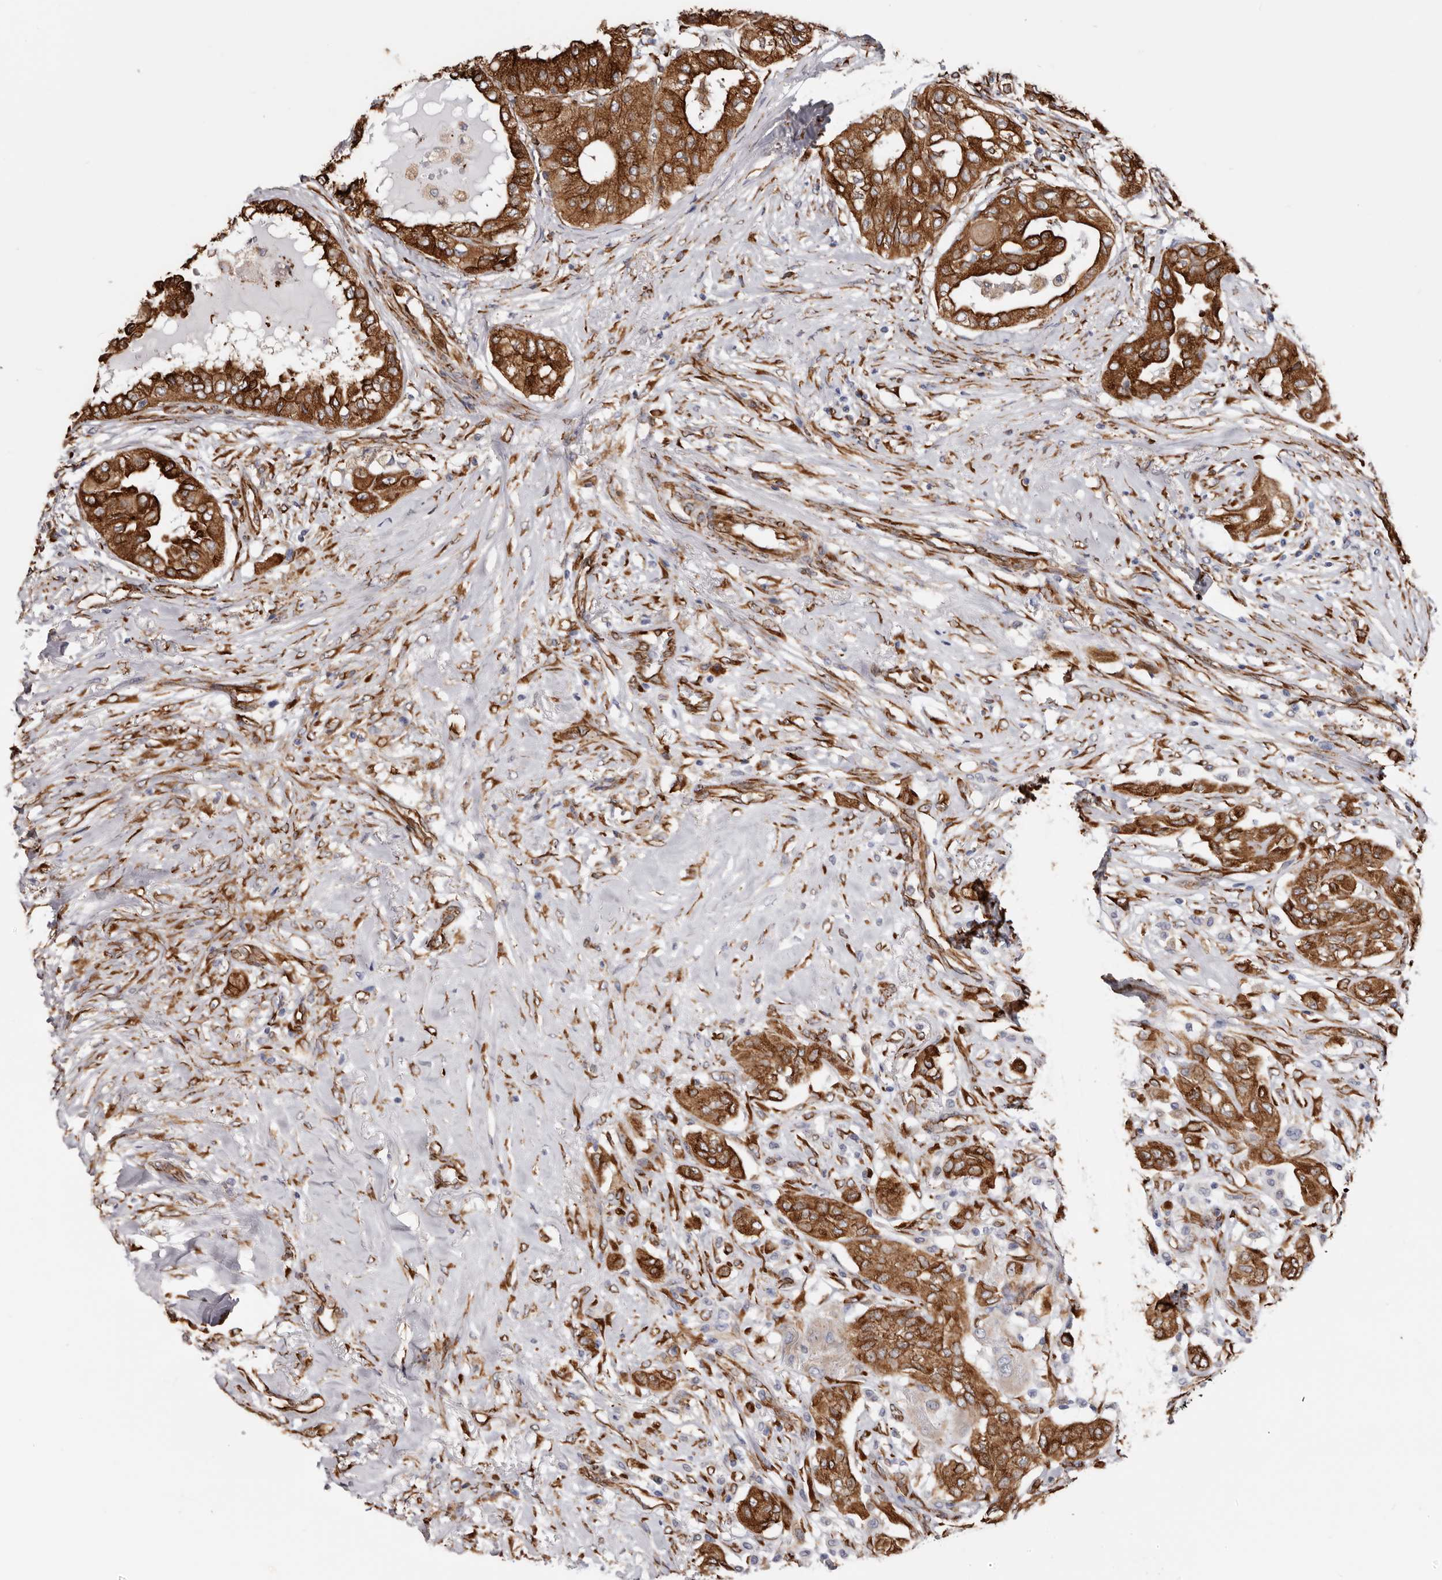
{"staining": {"intensity": "strong", "quantity": ">75%", "location": "cytoplasmic/membranous"}, "tissue": "thyroid cancer", "cell_type": "Tumor cells", "image_type": "cancer", "snomed": [{"axis": "morphology", "description": "Papillary adenocarcinoma, NOS"}, {"axis": "topography", "description": "Thyroid gland"}], "caption": "Protein staining of thyroid cancer tissue shows strong cytoplasmic/membranous expression in about >75% of tumor cells. The protein is stained brown, and the nuclei are stained in blue (DAB IHC with brightfield microscopy, high magnification).", "gene": "SEMA3E", "patient": {"sex": "female", "age": 59}}